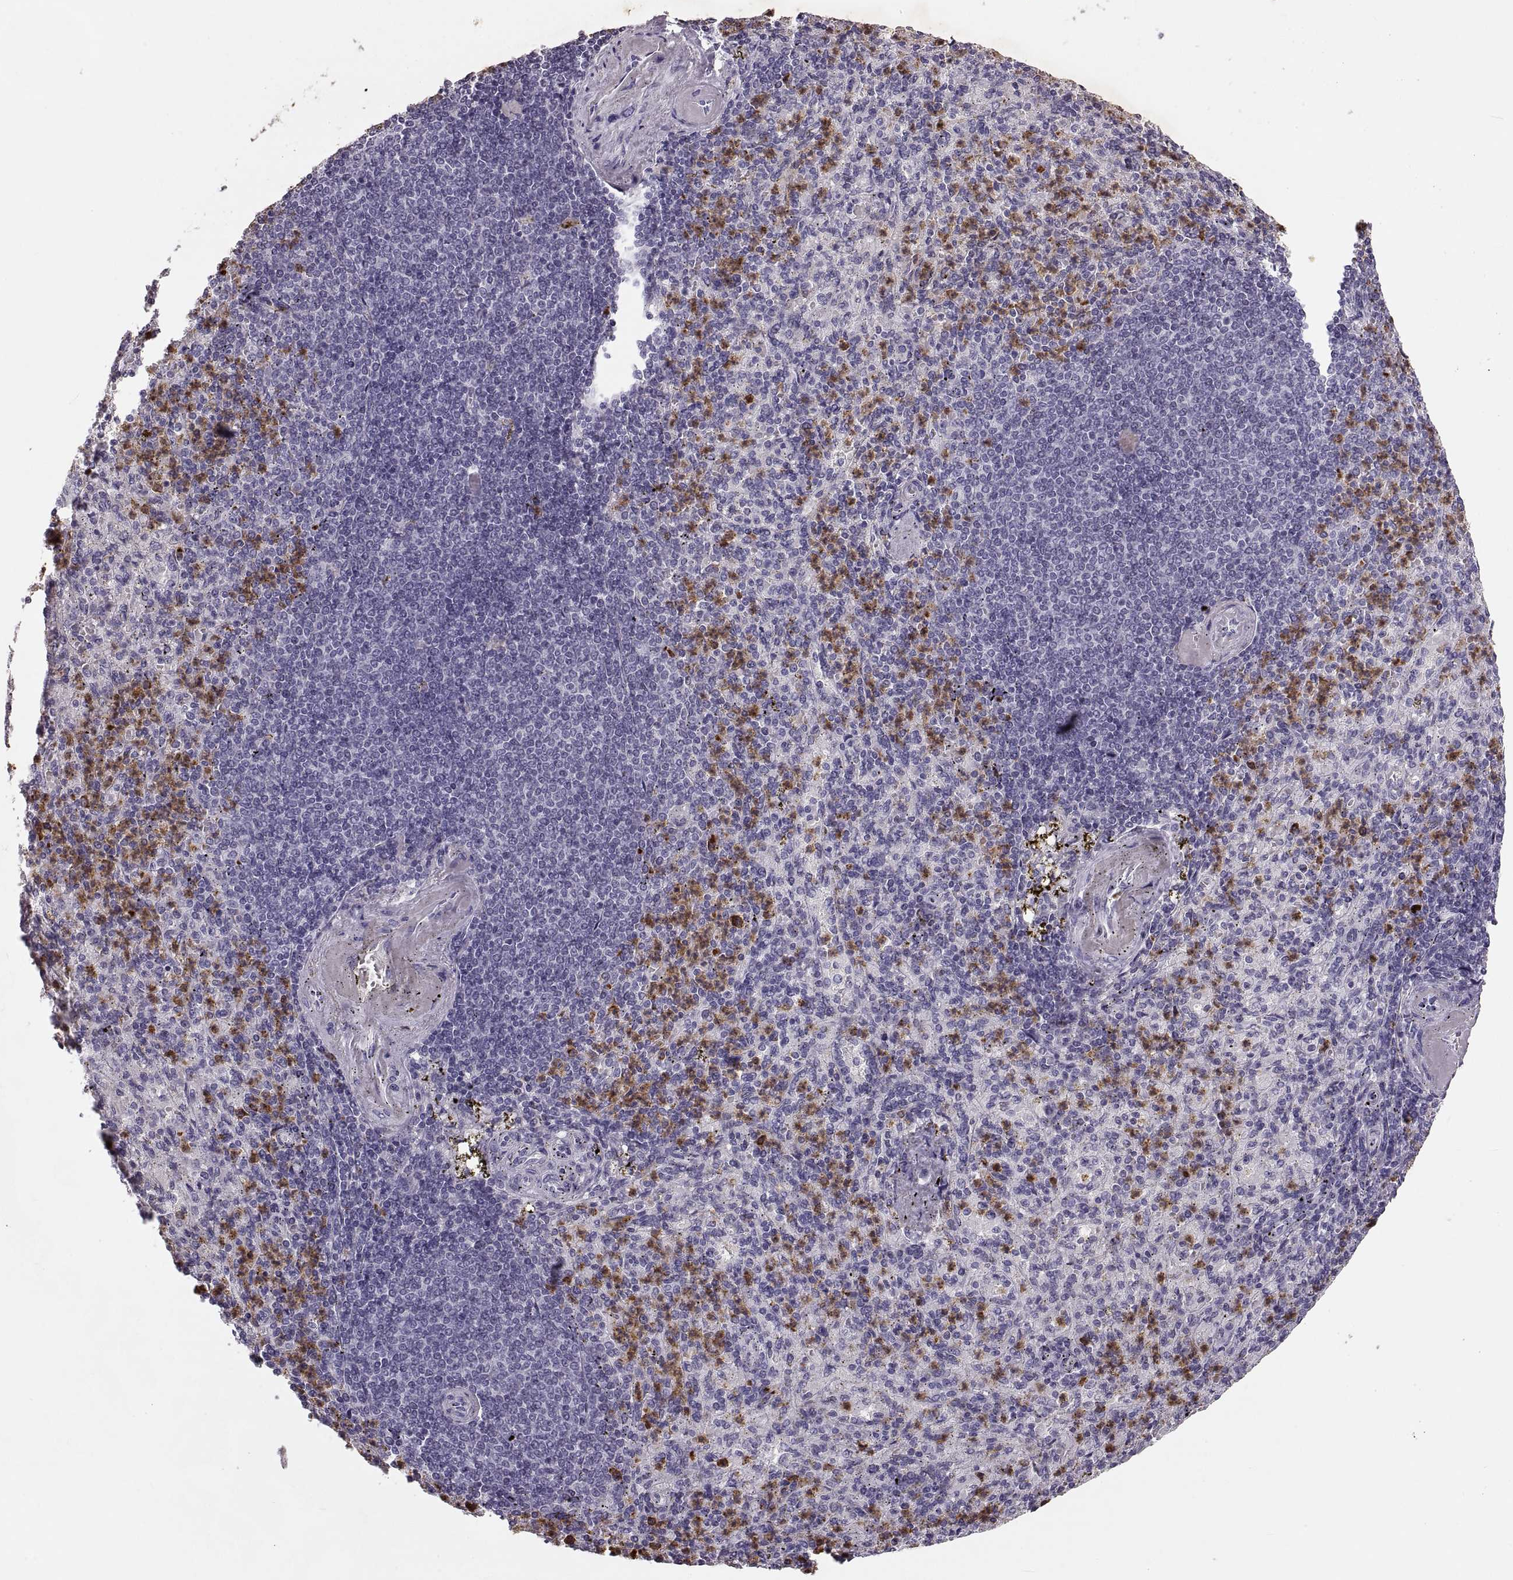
{"staining": {"intensity": "strong", "quantity": "25%-75%", "location": "cytoplasmic/membranous"}, "tissue": "spleen", "cell_type": "Cells in red pulp", "image_type": "normal", "snomed": [{"axis": "morphology", "description": "Normal tissue, NOS"}, {"axis": "topography", "description": "Spleen"}], "caption": "About 25%-75% of cells in red pulp in normal spleen exhibit strong cytoplasmic/membranous protein positivity as visualized by brown immunohistochemical staining.", "gene": "MILR1", "patient": {"sex": "female", "age": 74}}